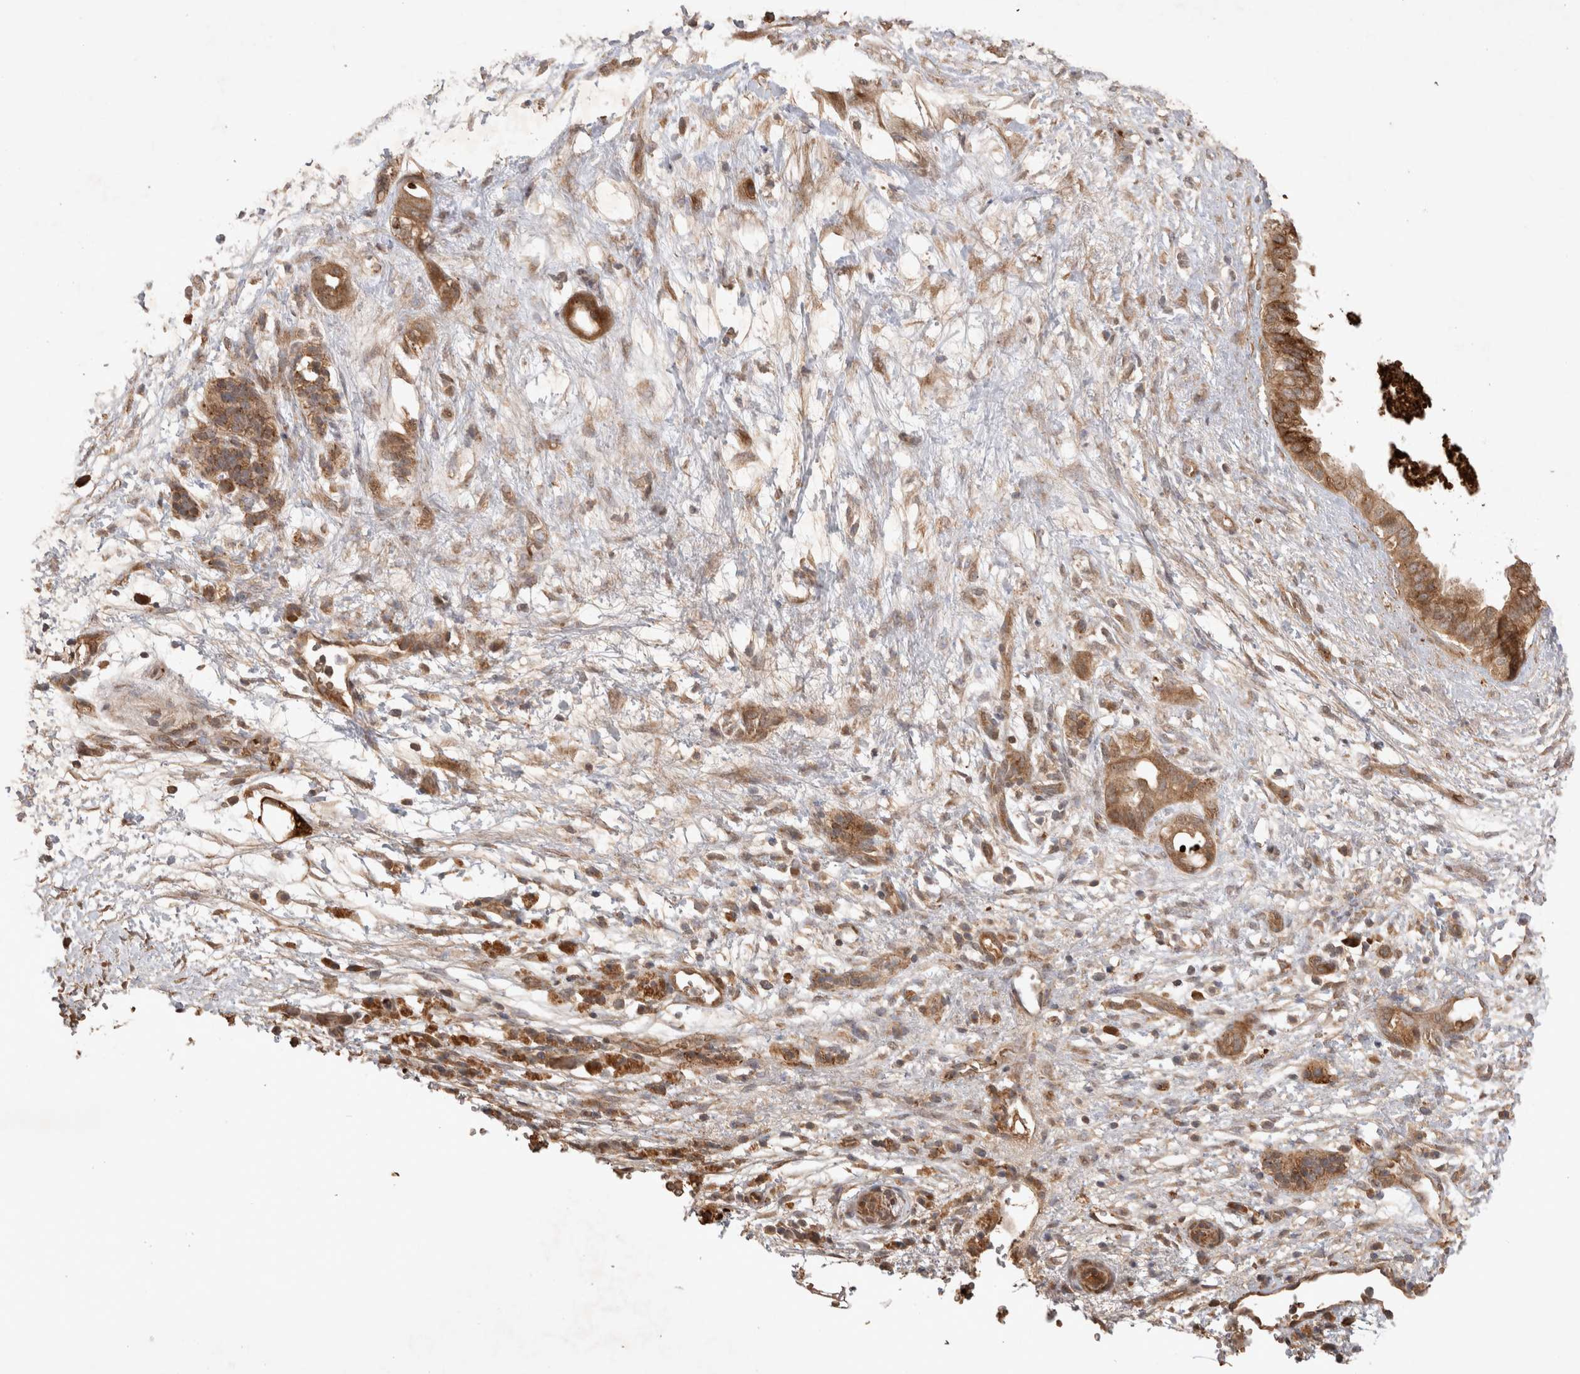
{"staining": {"intensity": "moderate", "quantity": ">75%", "location": "cytoplasmic/membranous"}, "tissue": "pancreatic cancer", "cell_type": "Tumor cells", "image_type": "cancer", "snomed": [{"axis": "morphology", "description": "Adenocarcinoma, NOS"}, {"axis": "topography", "description": "Pancreas"}], "caption": "This is an image of immunohistochemistry staining of pancreatic cancer, which shows moderate positivity in the cytoplasmic/membranous of tumor cells.", "gene": "FAM221A", "patient": {"sex": "female", "age": 78}}